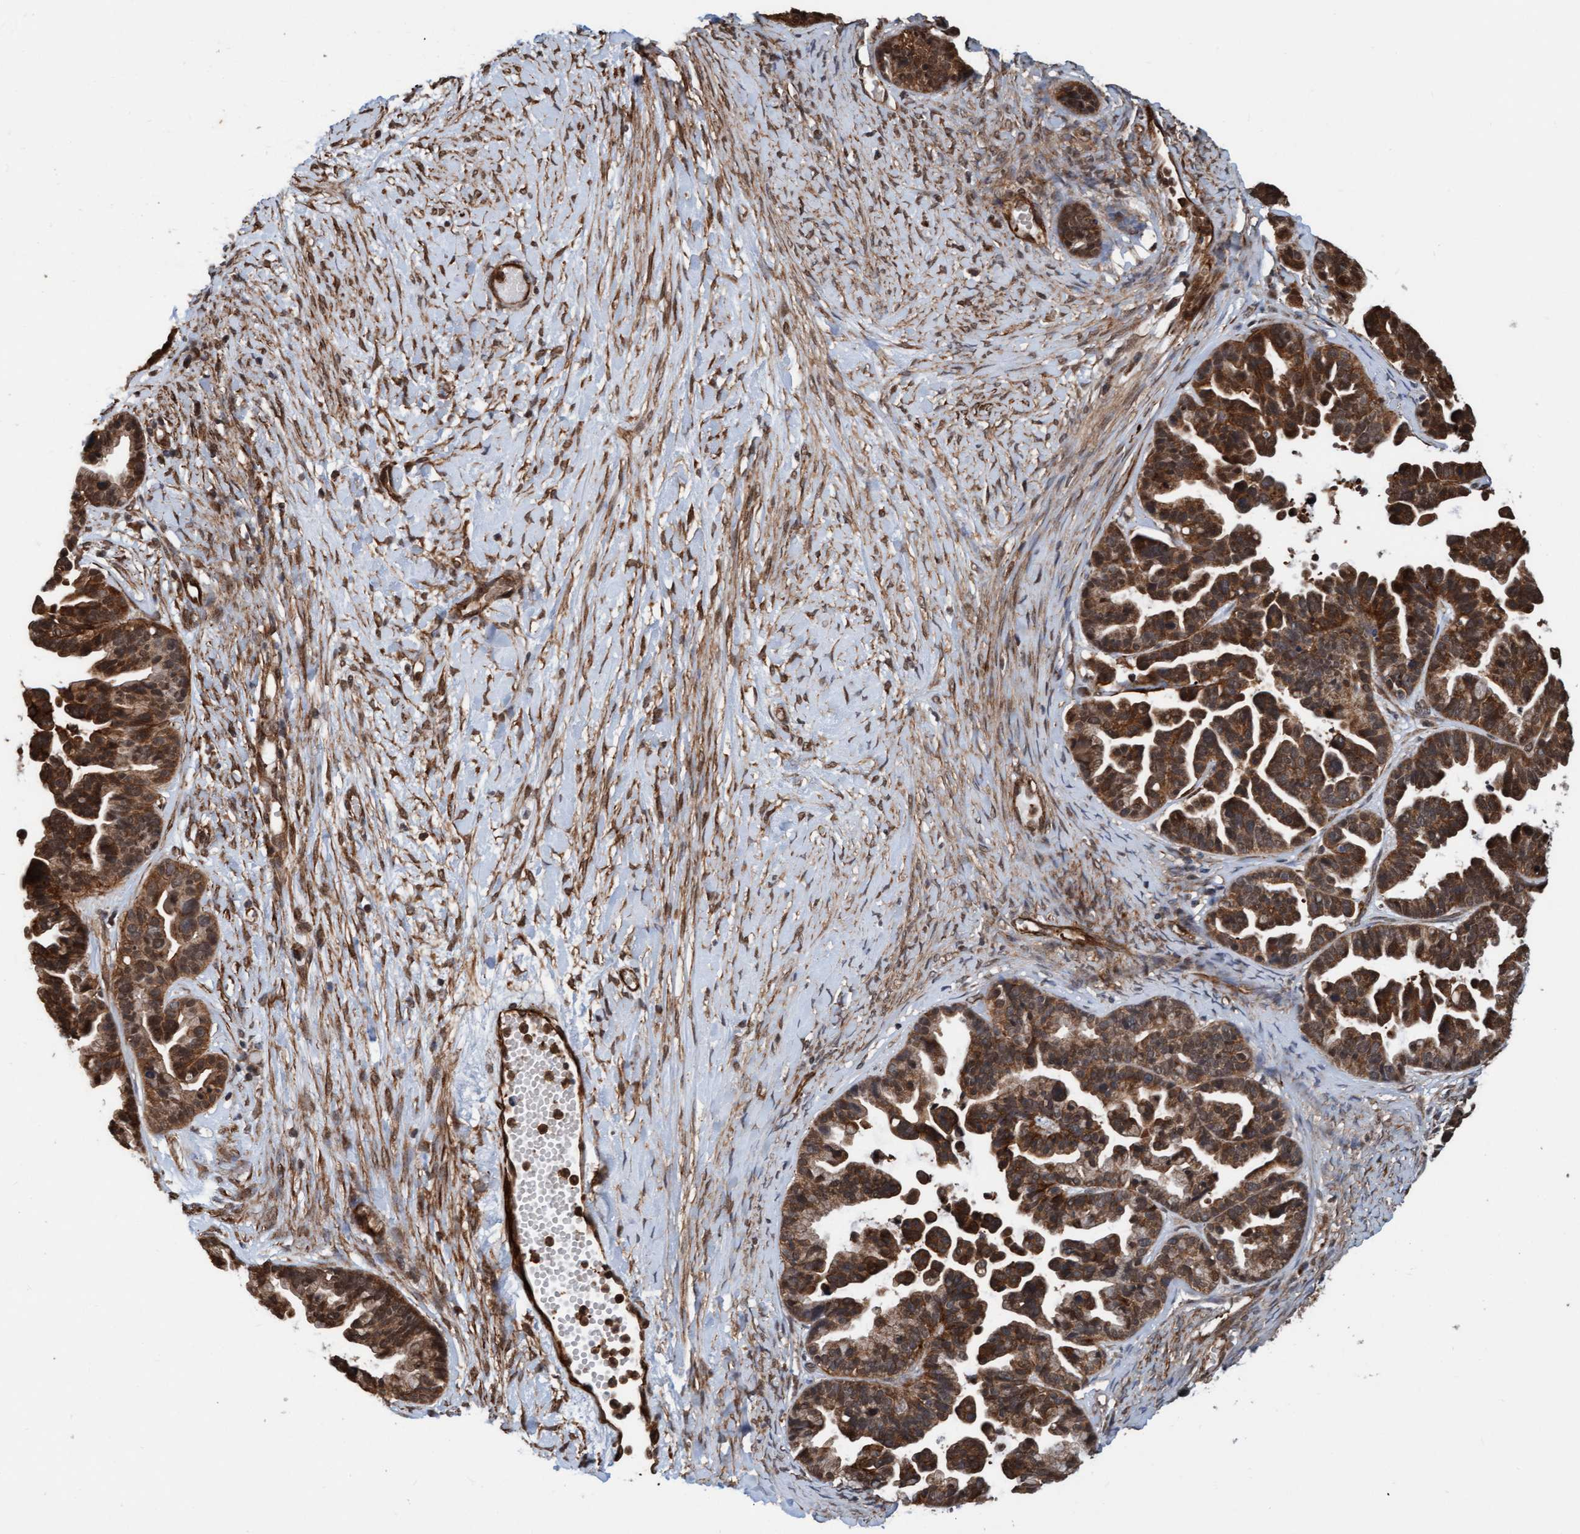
{"staining": {"intensity": "strong", "quantity": ">75%", "location": "cytoplasmic/membranous,nuclear"}, "tissue": "ovarian cancer", "cell_type": "Tumor cells", "image_type": "cancer", "snomed": [{"axis": "morphology", "description": "Cystadenocarcinoma, serous, NOS"}, {"axis": "topography", "description": "Ovary"}], "caption": "Protein analysis of ovarian cancer tissue exhibits strong cytoplasmic/membranous and nuclear expression in approximately >75% of tumor cells.", "gene": "STXBP4", "patient": {"sex": "female", "age": 56}}